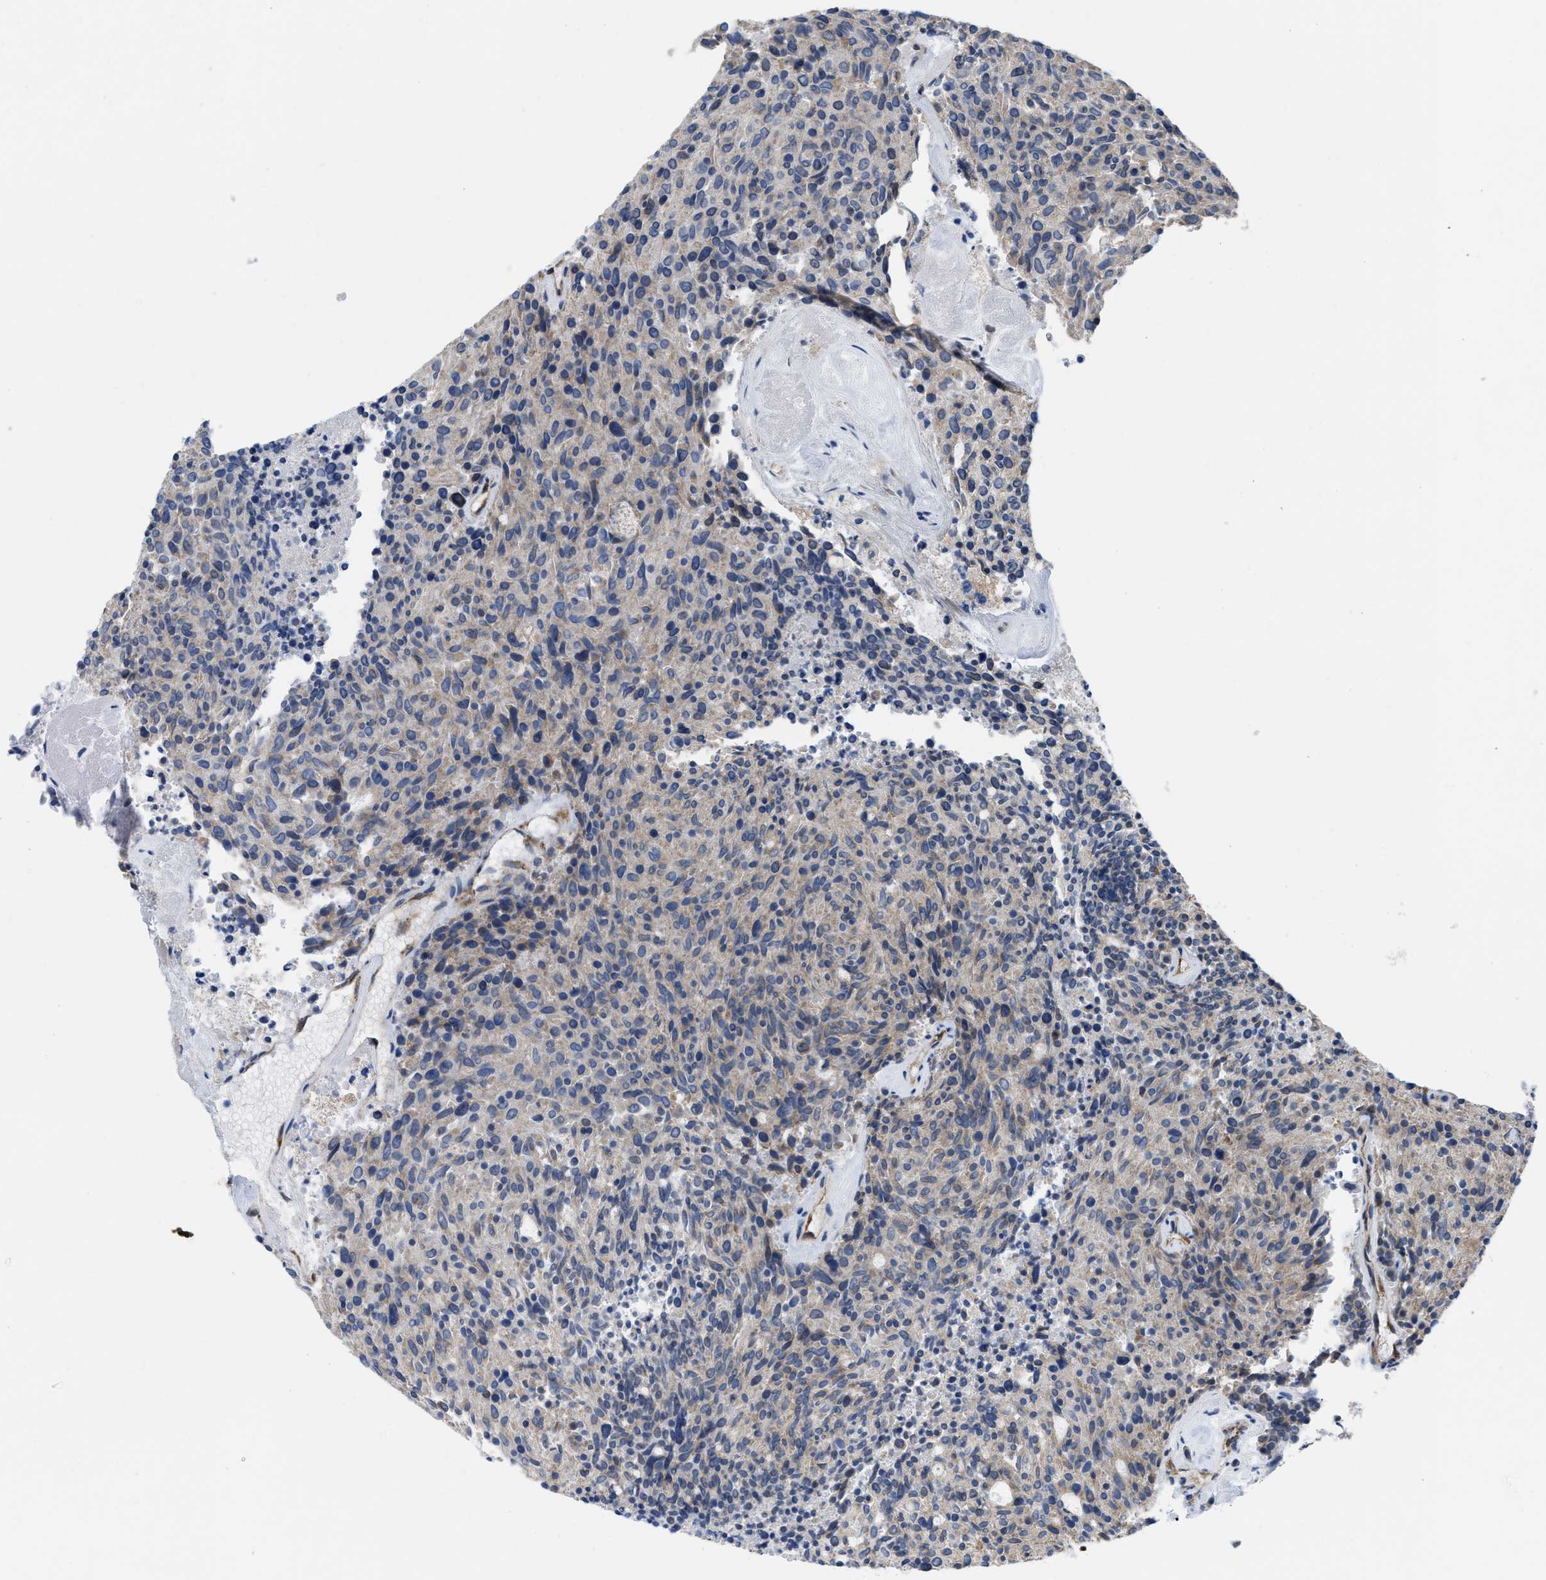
{"staining": {"intensity": "weak", "quantity": "<25%", "location": "cytoplasmic/membranous"}, "tissue": "carcinoid", "cell_type": "Tumor cells", "image_type": "cancer", "snomed": [{"axis": "morphology", "description": "Carcinoid, malignant, NOS"}, {"axis": "topography", "description": "Pancreas"}], "caption": "The micrograph displays no significant expression in tumor cells of carcinoid.", "gene": "EOGT", "patient": {"sex": "female", "age": 54}}